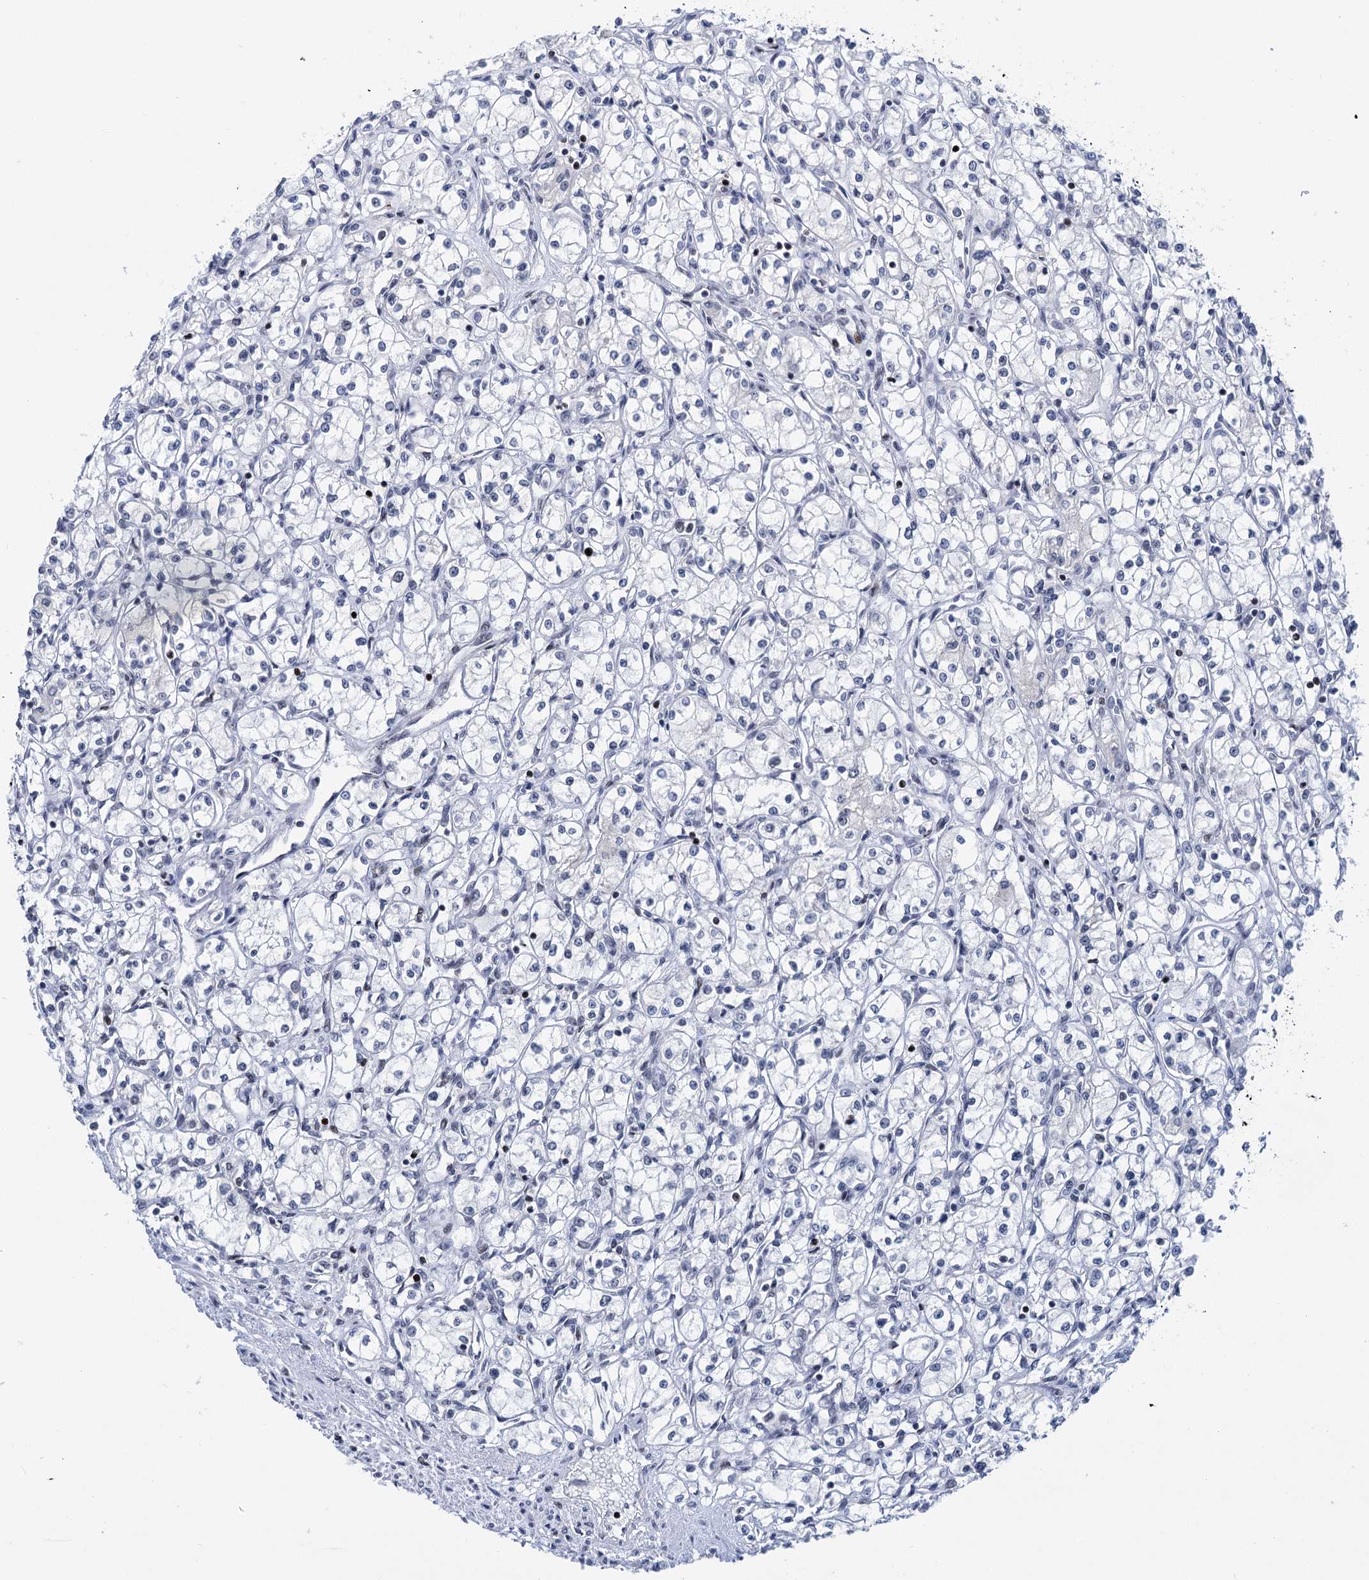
{"staining": {"intensity": "negative", "quantity": "none", "location": "none"}, "tissue": "renal cancer", "cell_type": "Tumor cells", "image_type": "cancer", "snomed": [{"axis": "morphology", "description": "Adenocarcinoma, NOS"}, {"axis": "topography", "description": "Kidney"}], "caption": "Tumor cells are negative for brown protein staining in renal cancer (adenocarcinoma). Brightfield microscopy of IHC stained with DAB (brown) and hematoxylin (blue), captured at high magnification.", "gene": "ZCCHC10", "patient": {"sex": "male", "age": 59}}